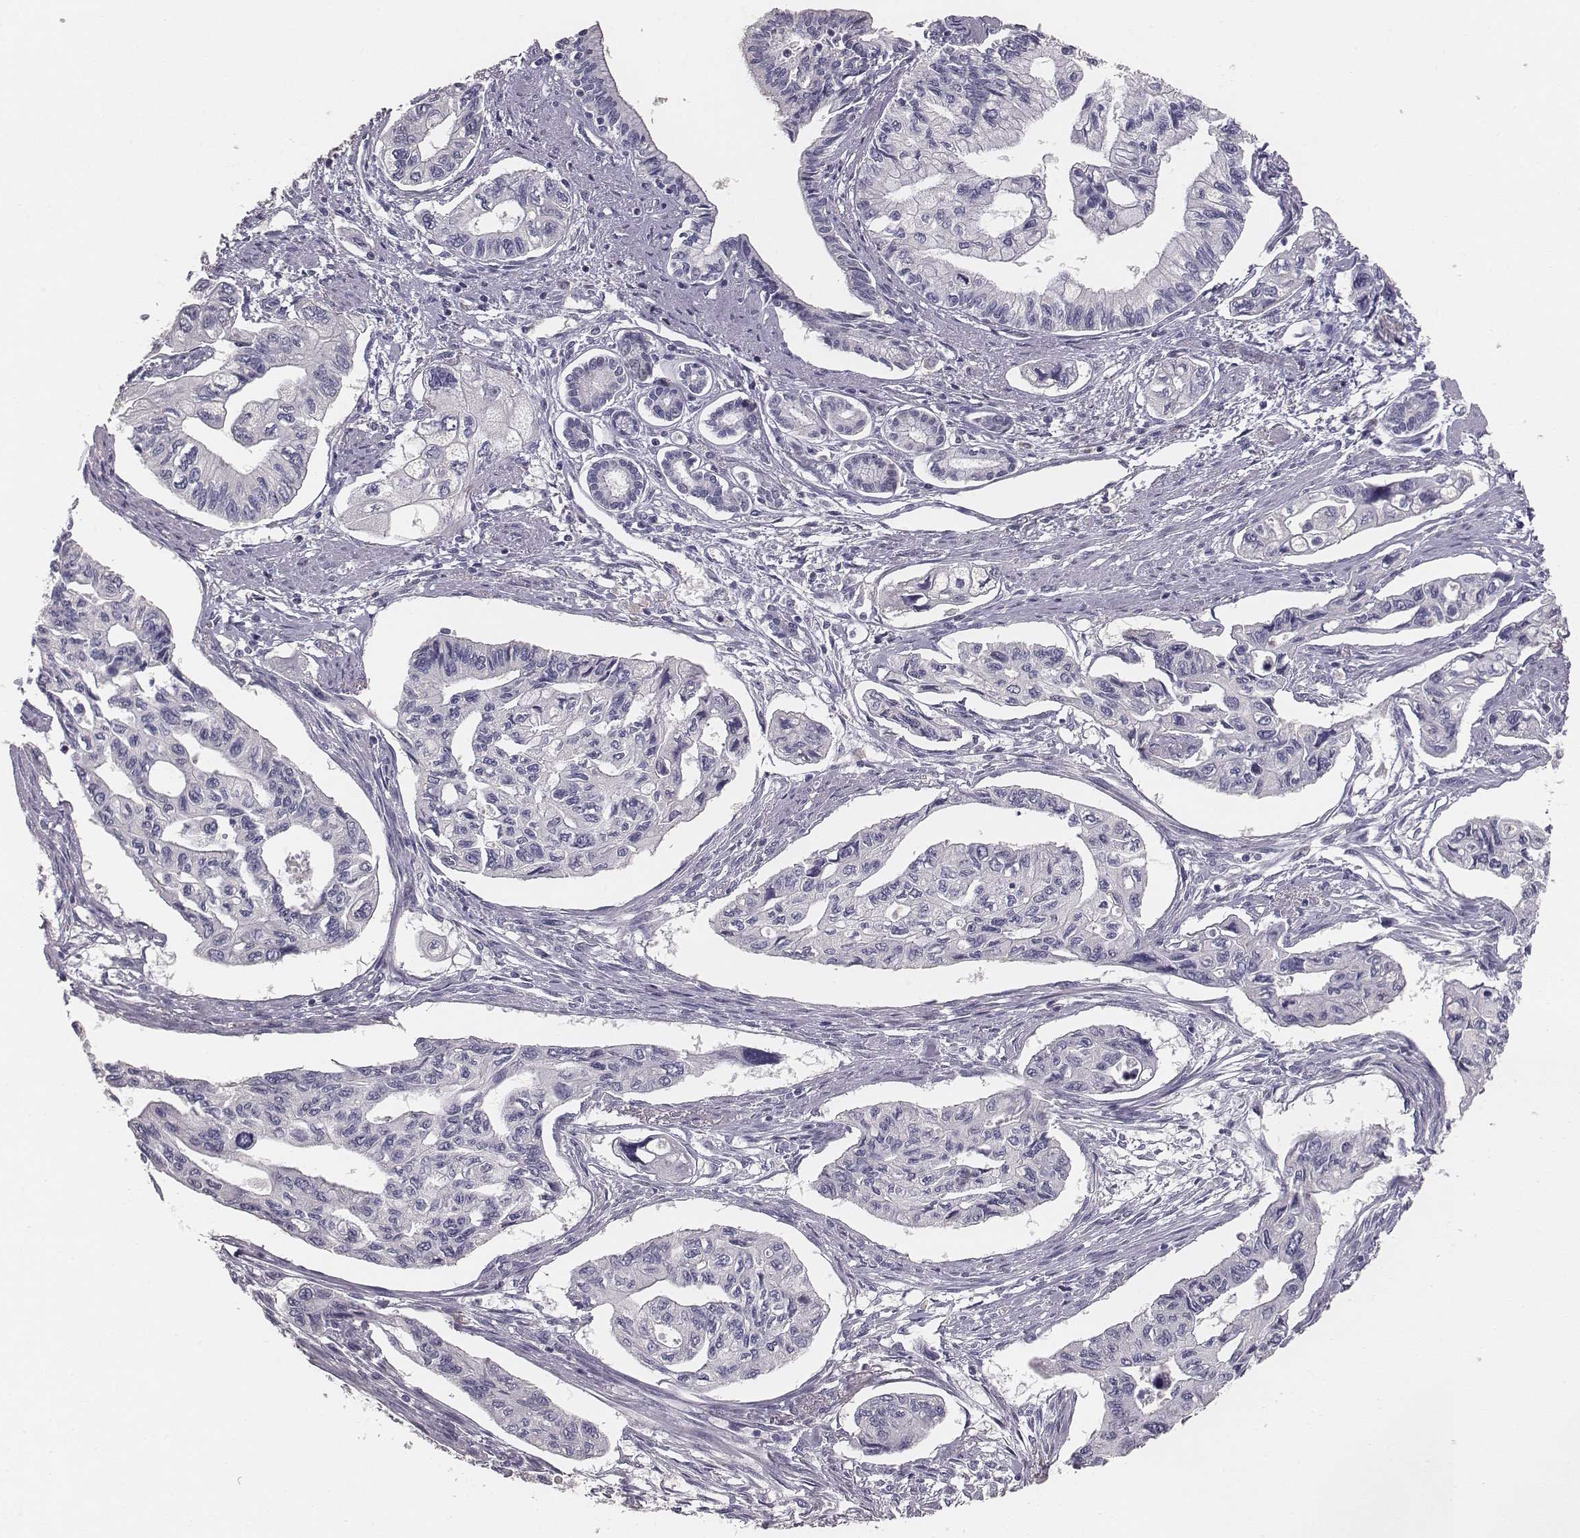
{"staining": {"intensity": "negative", "quantity": "none", "location": "none"}, "tissue": "pancreatic cancer", "cell_type": "Tumor cells", "image_type": "cancer", "snomed": [{"axis": "morphology", "description": "Adenocarcinoma, NOS"}, {"axis": "topography", "description": "Pancreas"}], "caption": "IHC histopathology image of human pancreatic cancer (adenocarcinoma) stained for a protein (brown), which shows no expression in tumor cells.", "gene": "MYH6", "patient": {"sex": "female", "age": 76}}